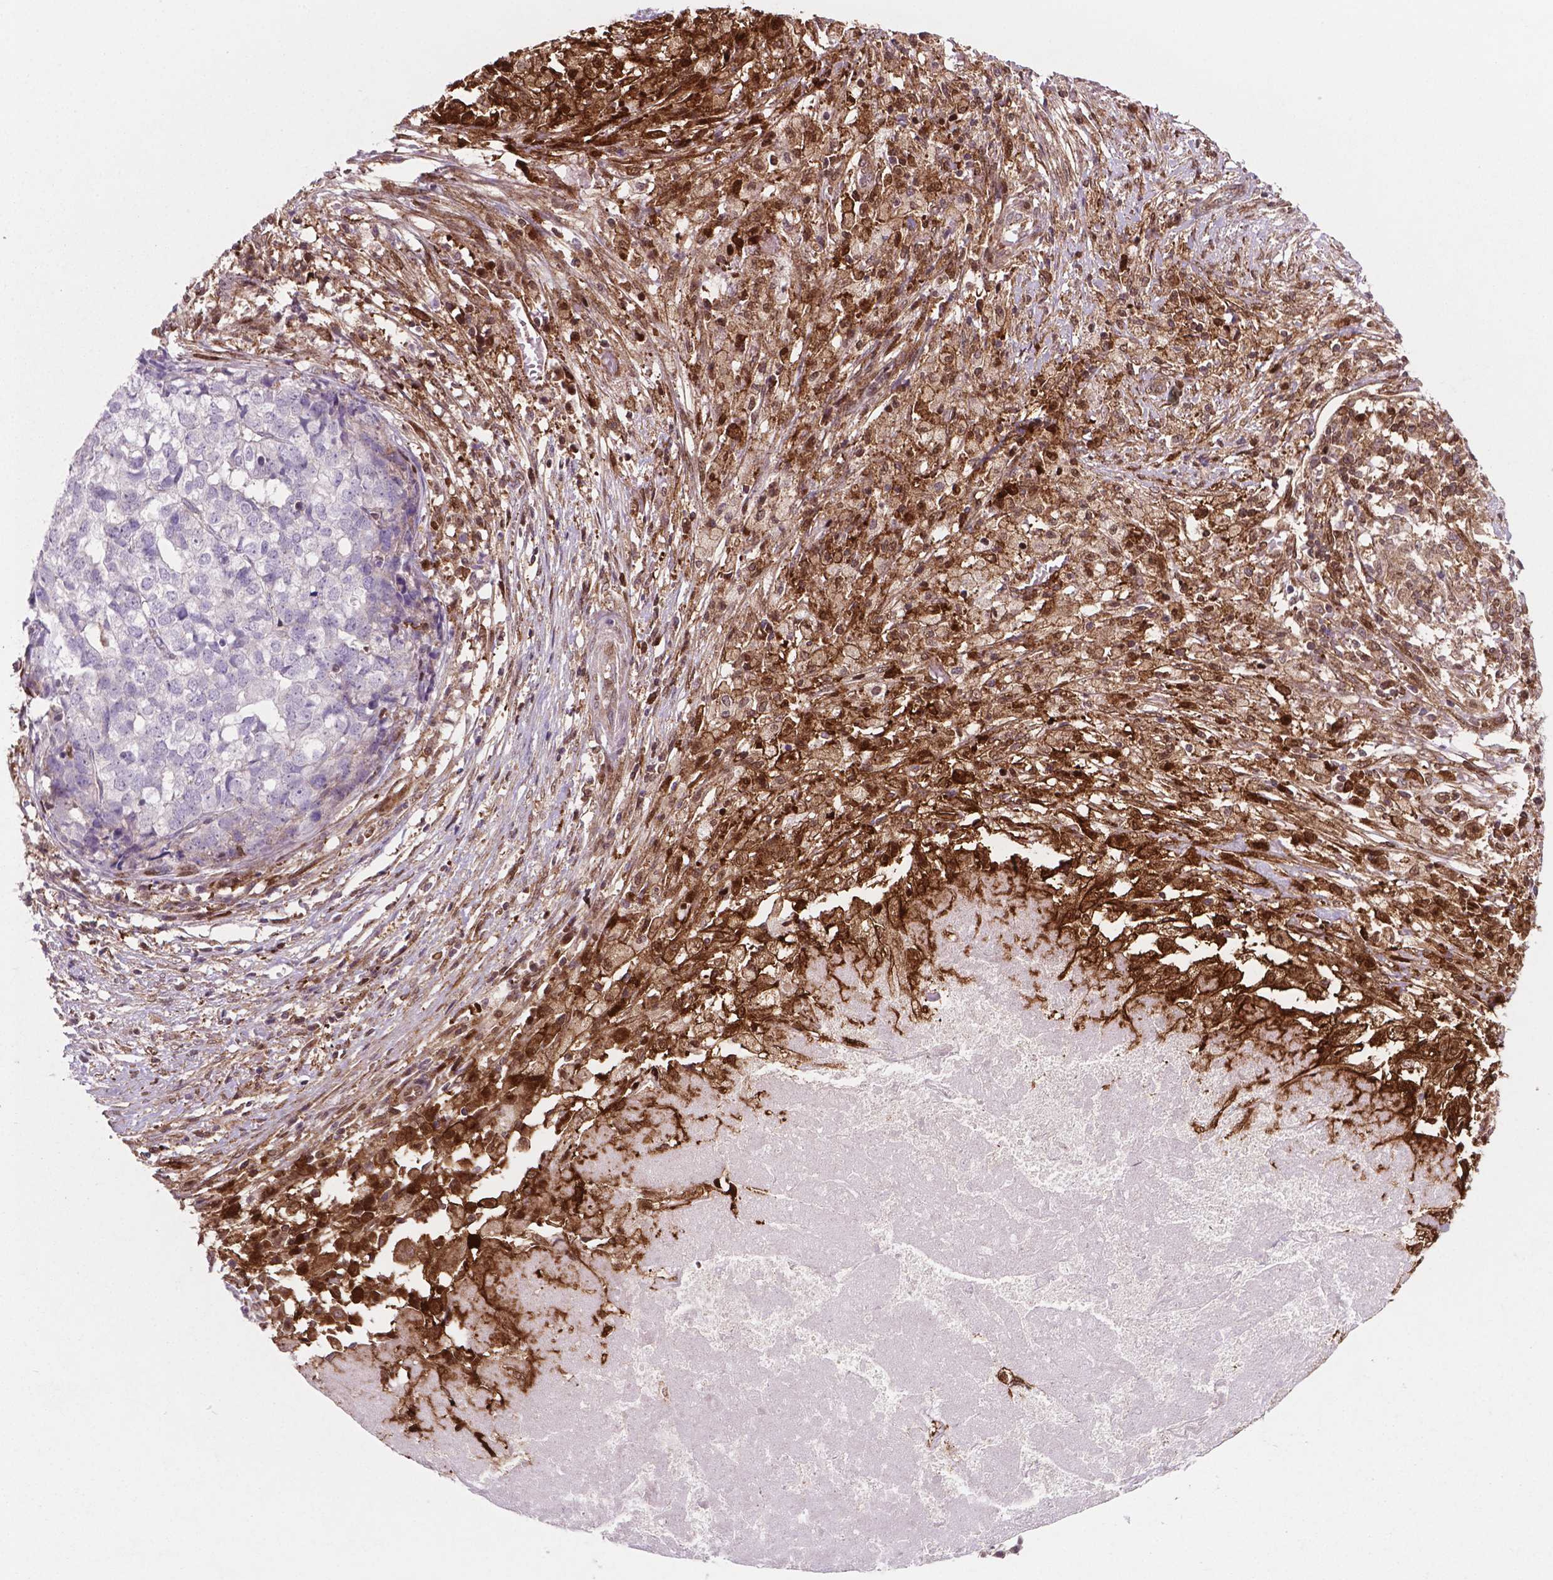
{"staining": {"intensity": "strong", "quantity": "25%-75%", "location": "cytoplasmic/membranous"}, "tissue": "stomach cancer", "cell_type": "Tumor cells", "image_type": "cancer", "snomed": [{"axis": "morphology", "description": "Adenocarcinoma, NOS"}, {"axis": "topography", "description": "Stomach"}], "caption": "A micrograph showing strong cytoplasmic/membranous positivity in about 25%-75% of tumor cells in stomach cancer (adenocarcinoma), as visualized by brown immunohistochemical staining.", "gene": "LDHA", "patient": {"sex": "male", "age": 69}}